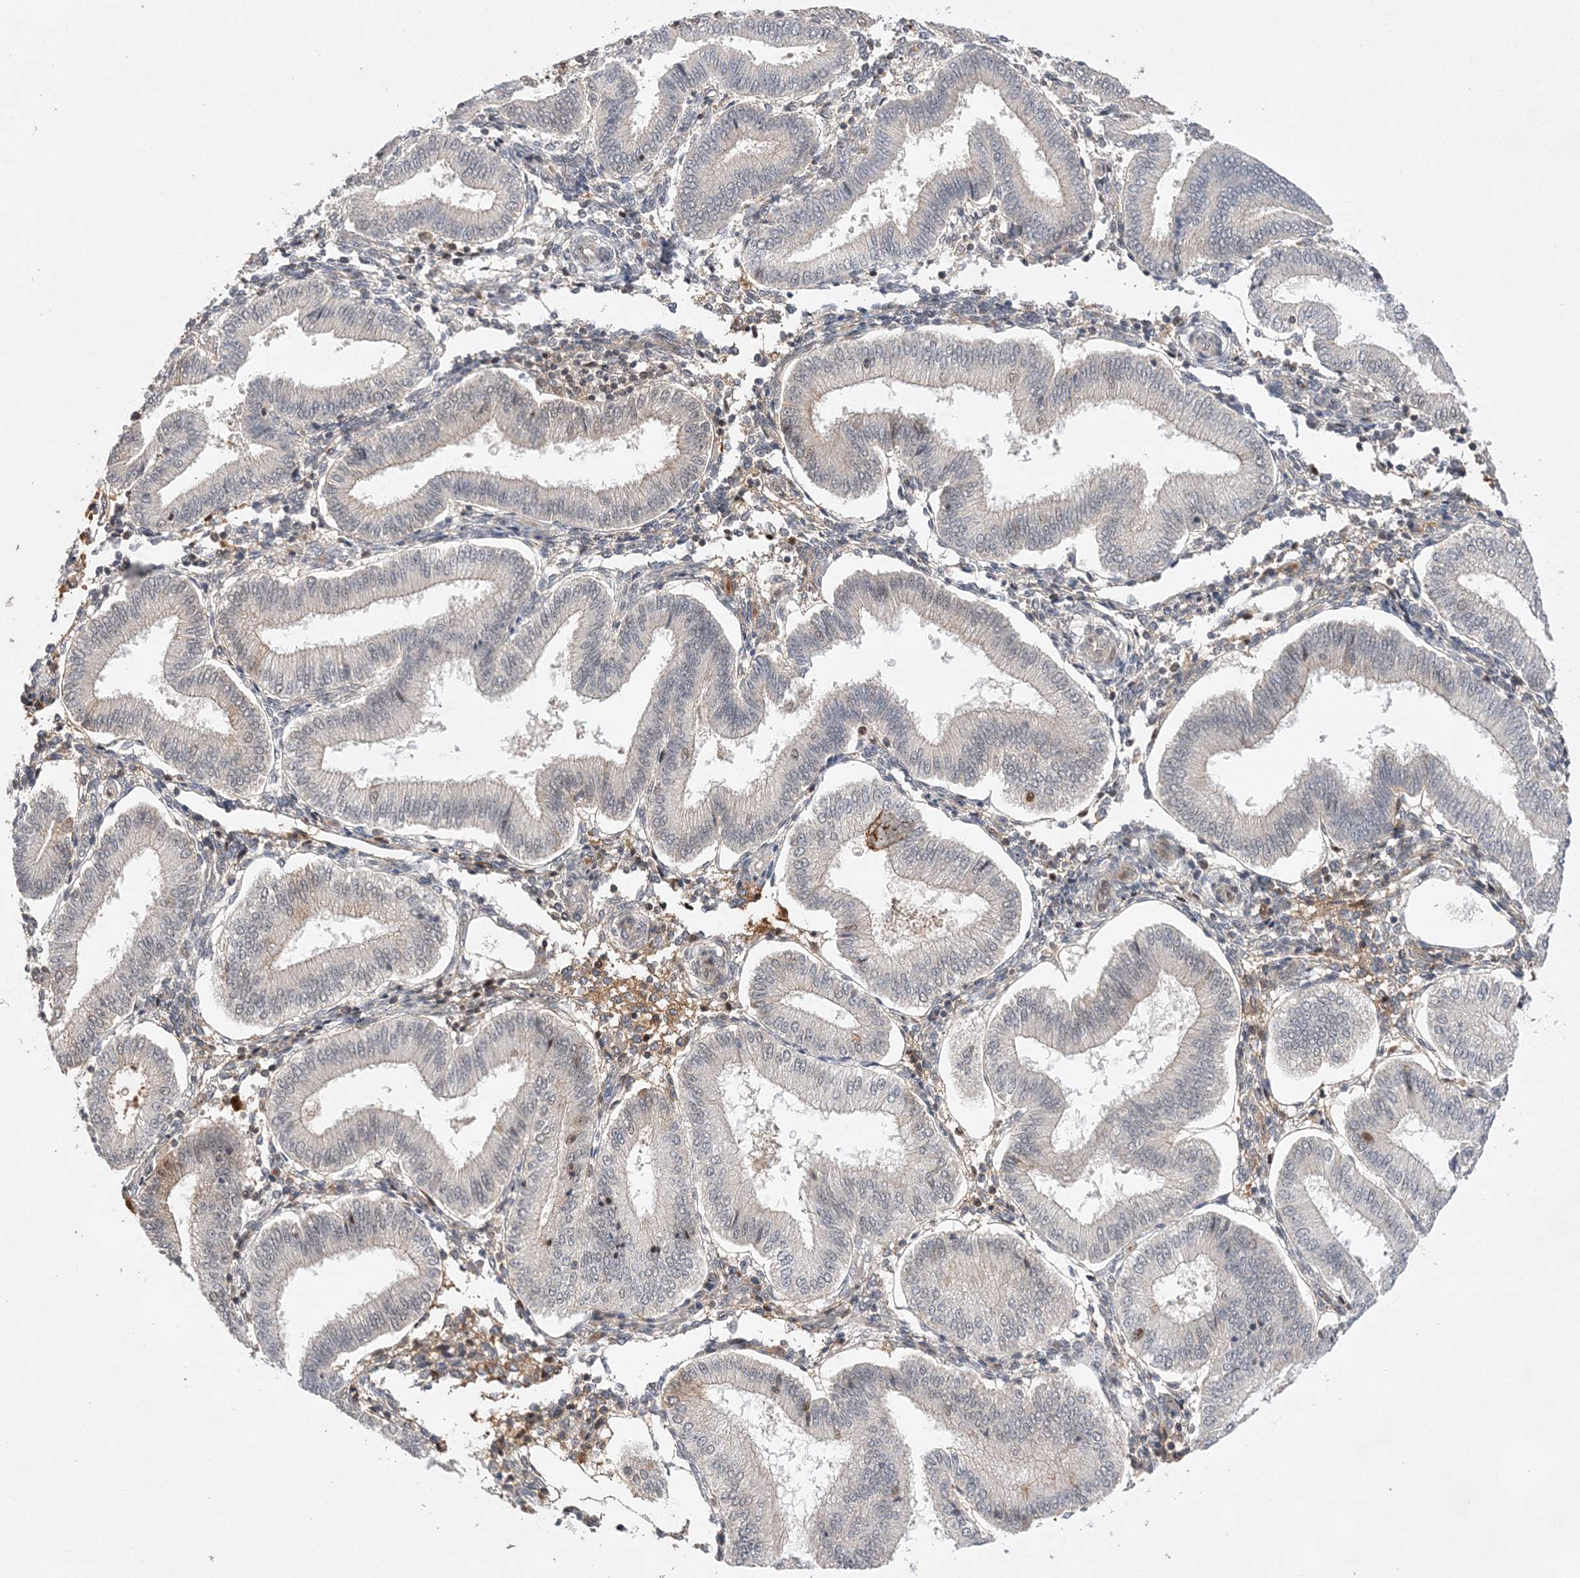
{"staining": {"intensity": "negative", "quantity": "none", "location": "none"}, "tissue": "endometrium", "cell_type": "Cells in endometrial stroma", "image_type": "normal", "snomed": [{"axis": "morphology", "description": "Normal tissue, NOS"}, {"axis": "topography", "description": "Endometrium"}], "caption": "An immunohistochemistry (IHC) image of normal endometrium is shown. There is no staining in cells in endometrial stroma of endometrium. The staining is performed using DAB brown chromogen with nuclei counter-stained in using hematoxylin.", "gene": "TMEM132B", "patient": {"sex": "female", "age": 39}}